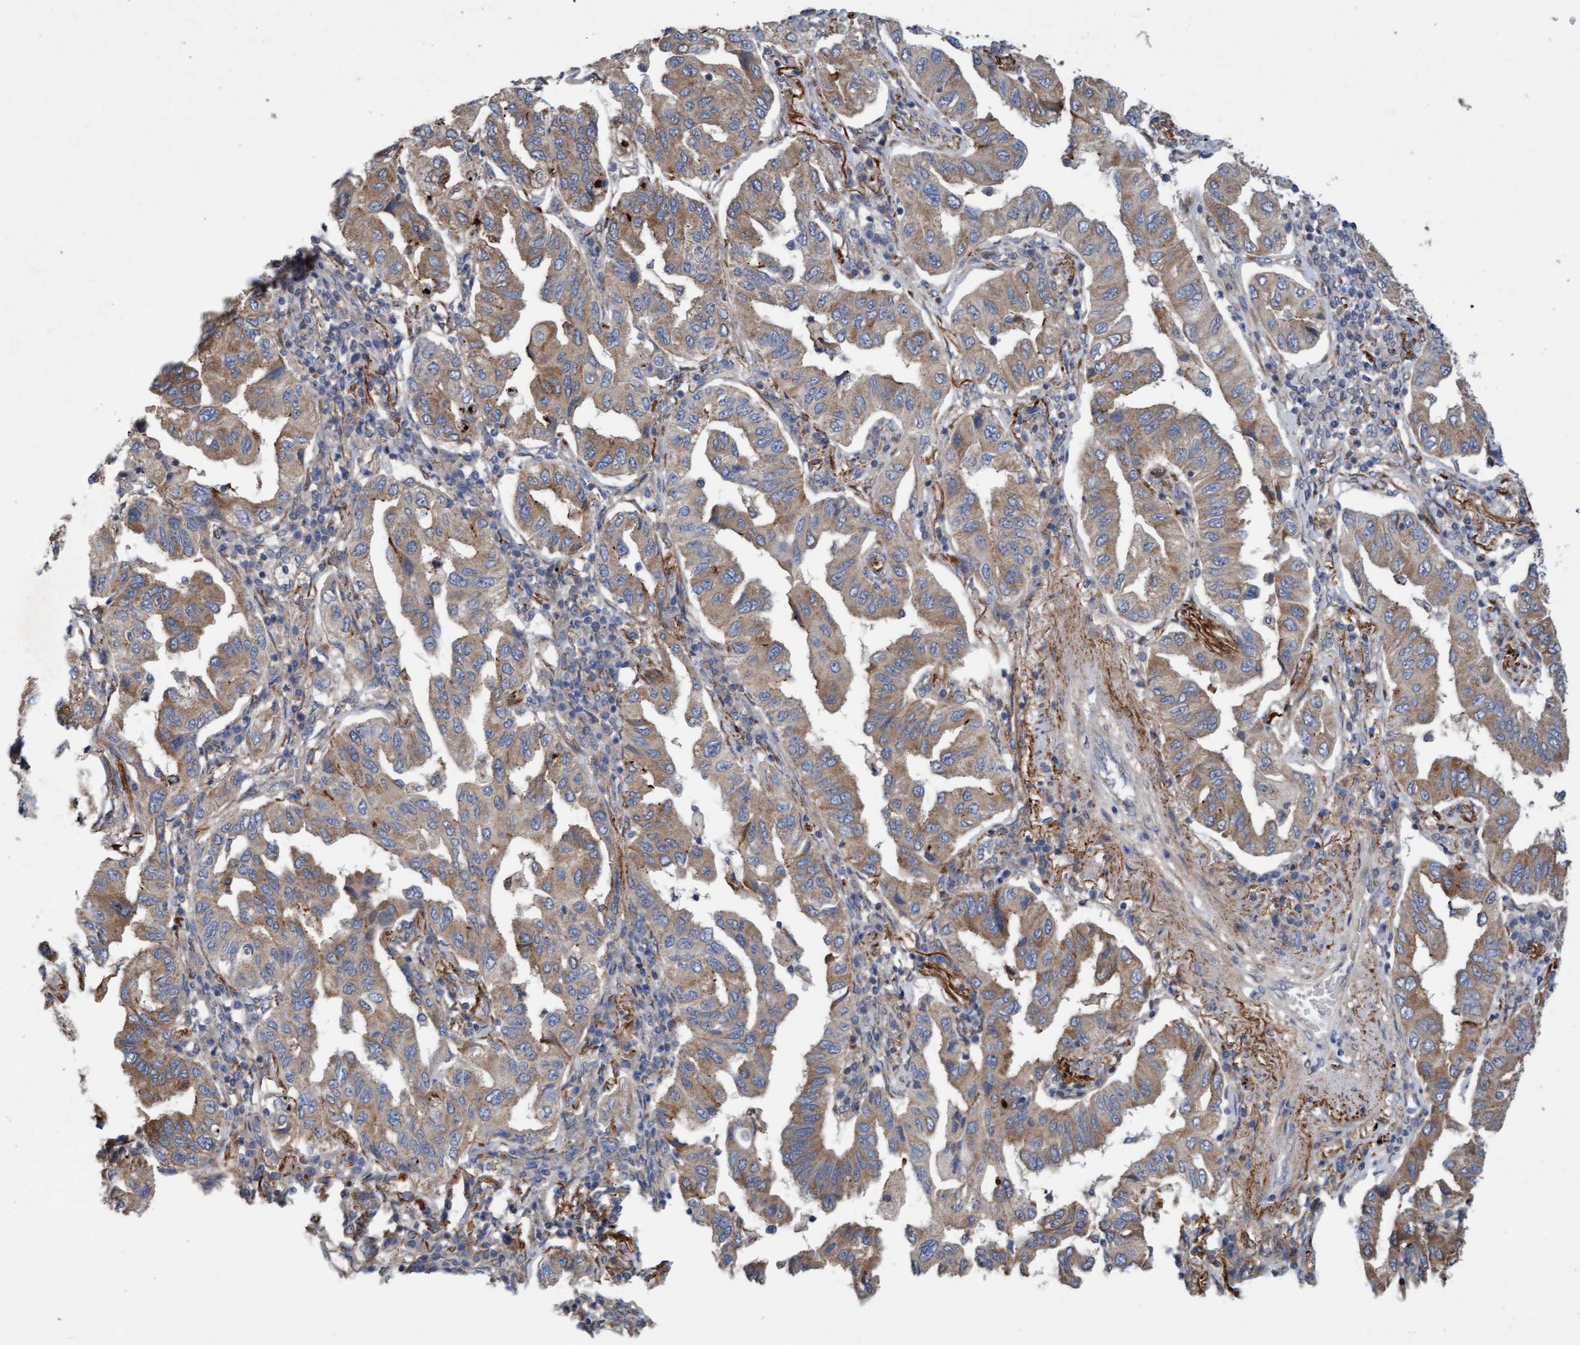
{"staining": {"intensity": "weak", "quantity": ">75%", "location": "cytoplasmic/membranous"}, "tissue": "lung cancer", "cell_type": "Tumor cells", "image_type": "cancer", "snomed": [{"axis": "morphology", "description": "Adenocarcinoma, NOS"}, {"axis": "topography", "description": "Lung"}], "caption": "Protein analysis of lung cancer tissue shows weak cytoplasmic/membranous expression in about >75% of tumor cells. The staining was performed using DAB (3,3'-diaminobenzidine), with brown indicating positive protein expression. Nuclei are stained blue with hematoxylin.", "gene": "DDHD2", "patient": {"sex": "female", "age": 65}}